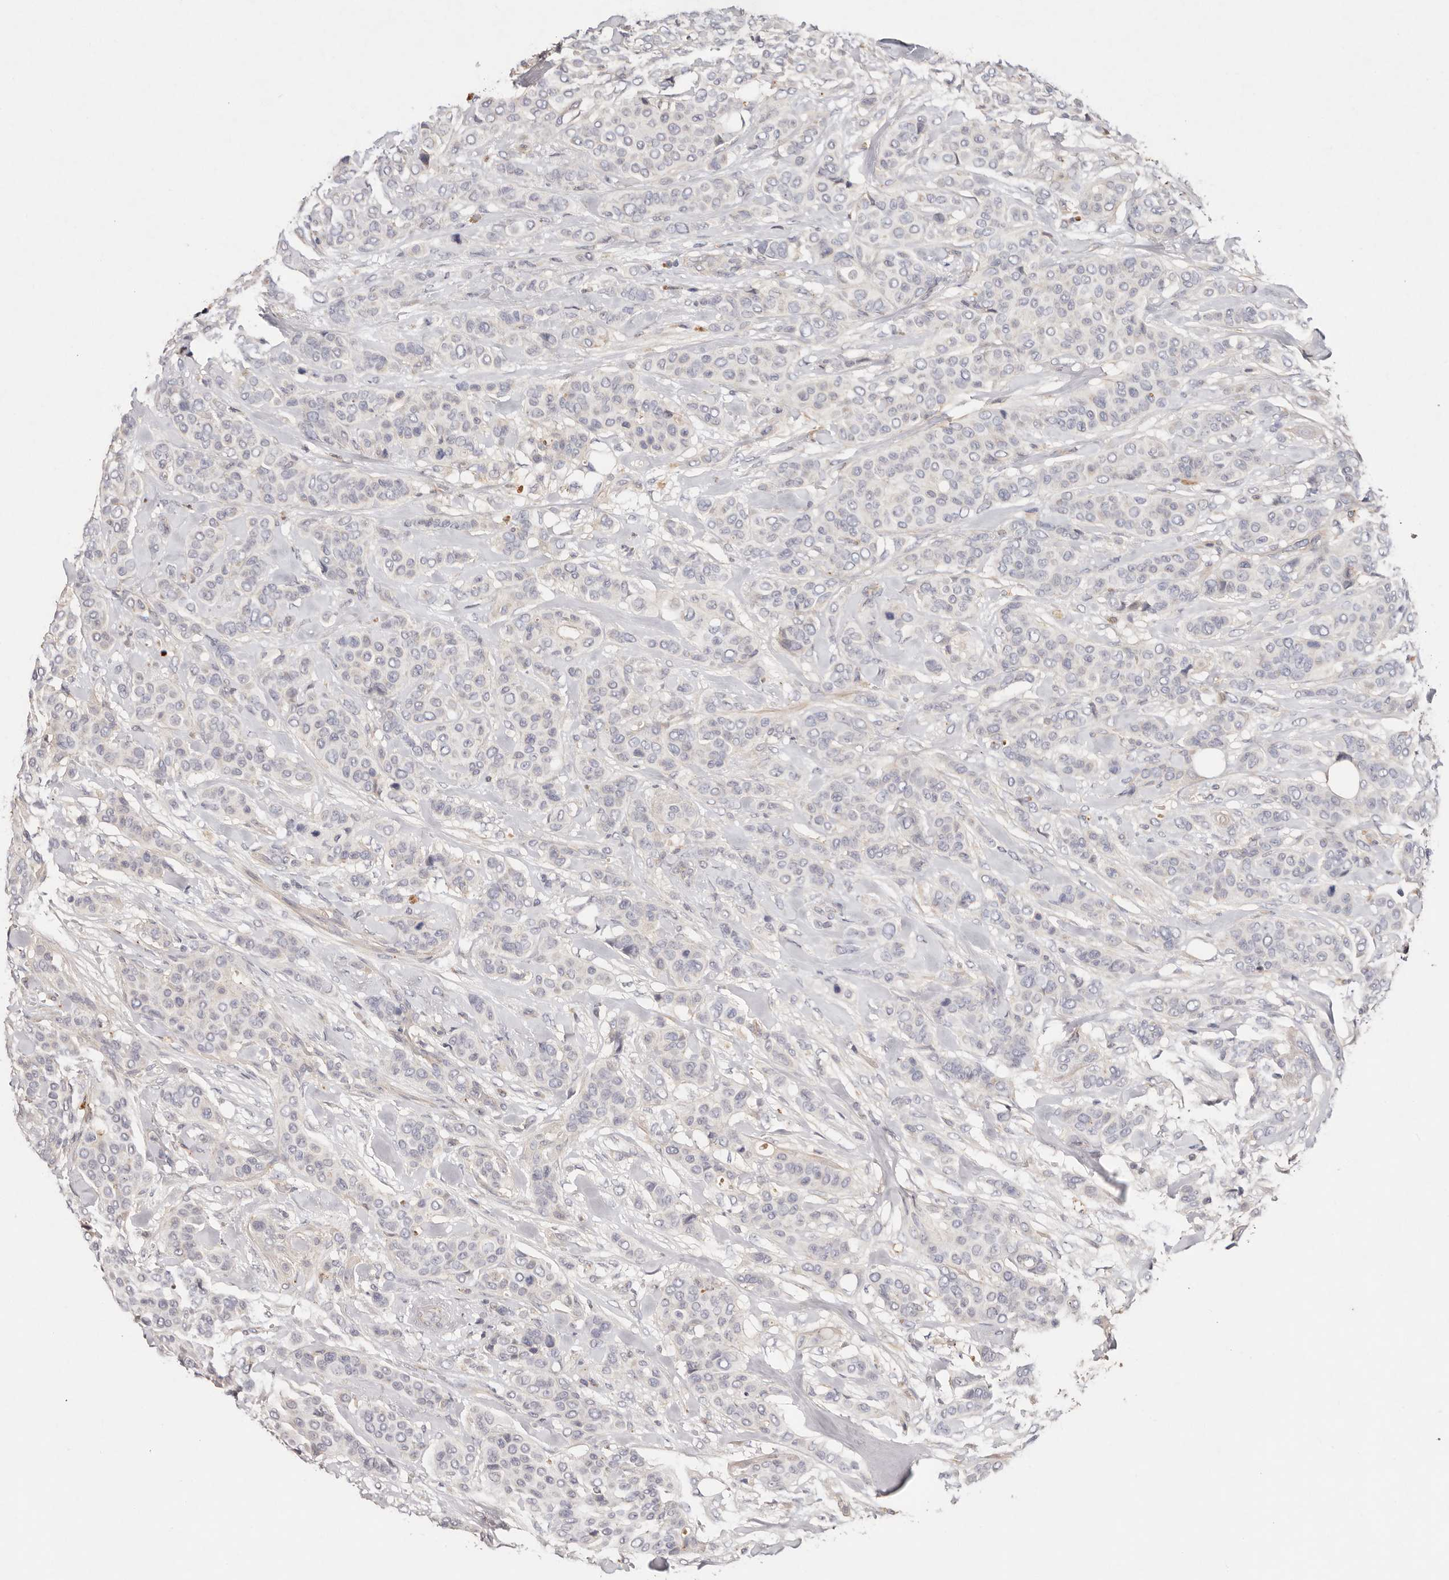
{"staining": {"intensity": "negative", "quantity": "none", "location": "none"}, "tissue": "breast cancer", "cell_type": "Tumor cells", "image_type": "cancer", "snomed": [{"axis": "morphology", "description": "Lobular carcinoma"}, {"axis": "topography", "description": "Breast"}], "caption": "Immunohistochemical staining of human breast cancer shows no significant positivity in tumor cells.", "gene": "THBS3", "patient": {"sex": "female", "age": 51}}